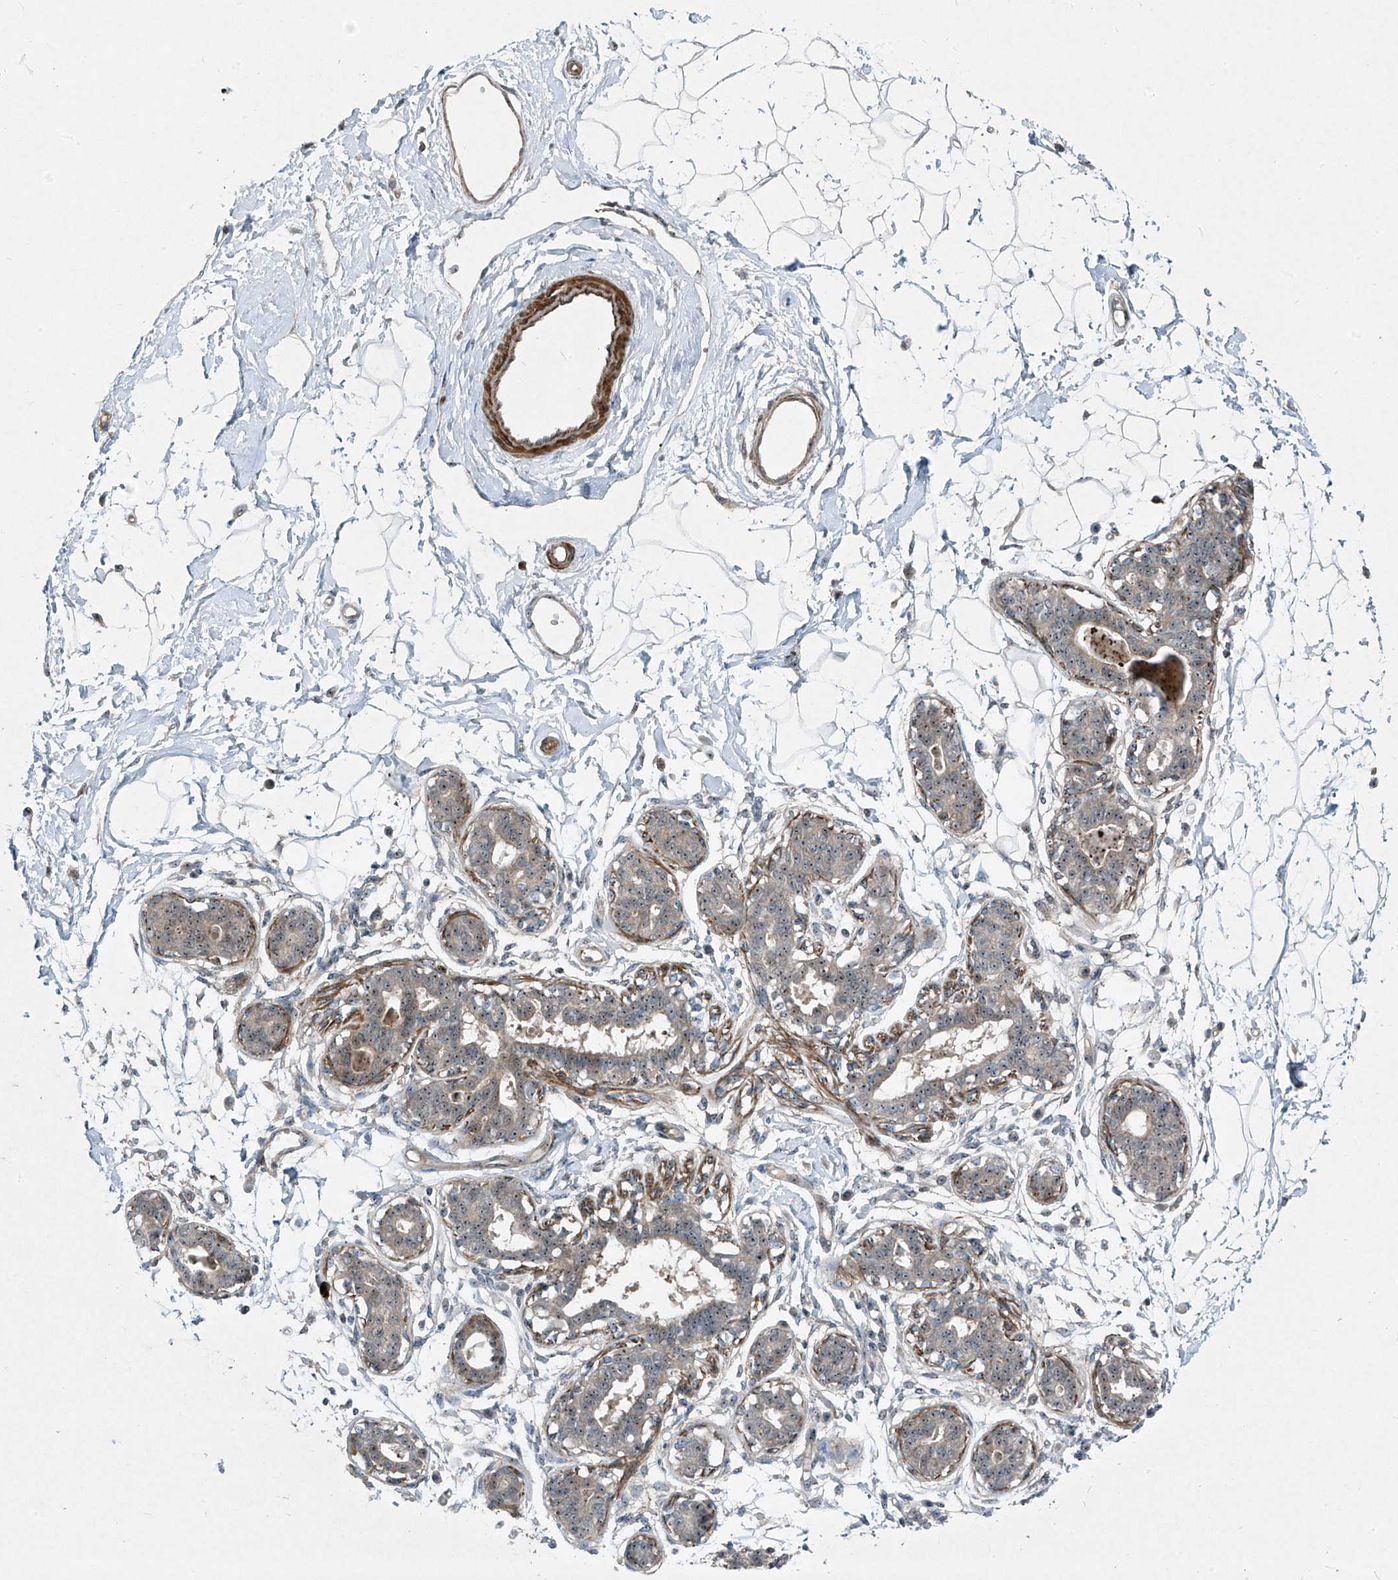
{"staining": {"intensity": "negative", "quantity": "none", "location": "none"}, "tissue": "breast", "cell_type": "Adipocytes", "image_type": "normal", "snomed": [{"axis": "morphology", "description": "Normal tissue, NOS"}, {"axis": "topography", "description": "Breast"}], "caption": "This is a histopathology image of IHC staining of benign breast, which shows no positivity in adipocytes. (Stains: DAB (3,3'-diaminobenzidine) IHC with hematoxylin counter stain, Microscopy: brightfield microscopy at high magnification).", "gene": "PPCS", "patient": {"sex": "female", "age": 45}}